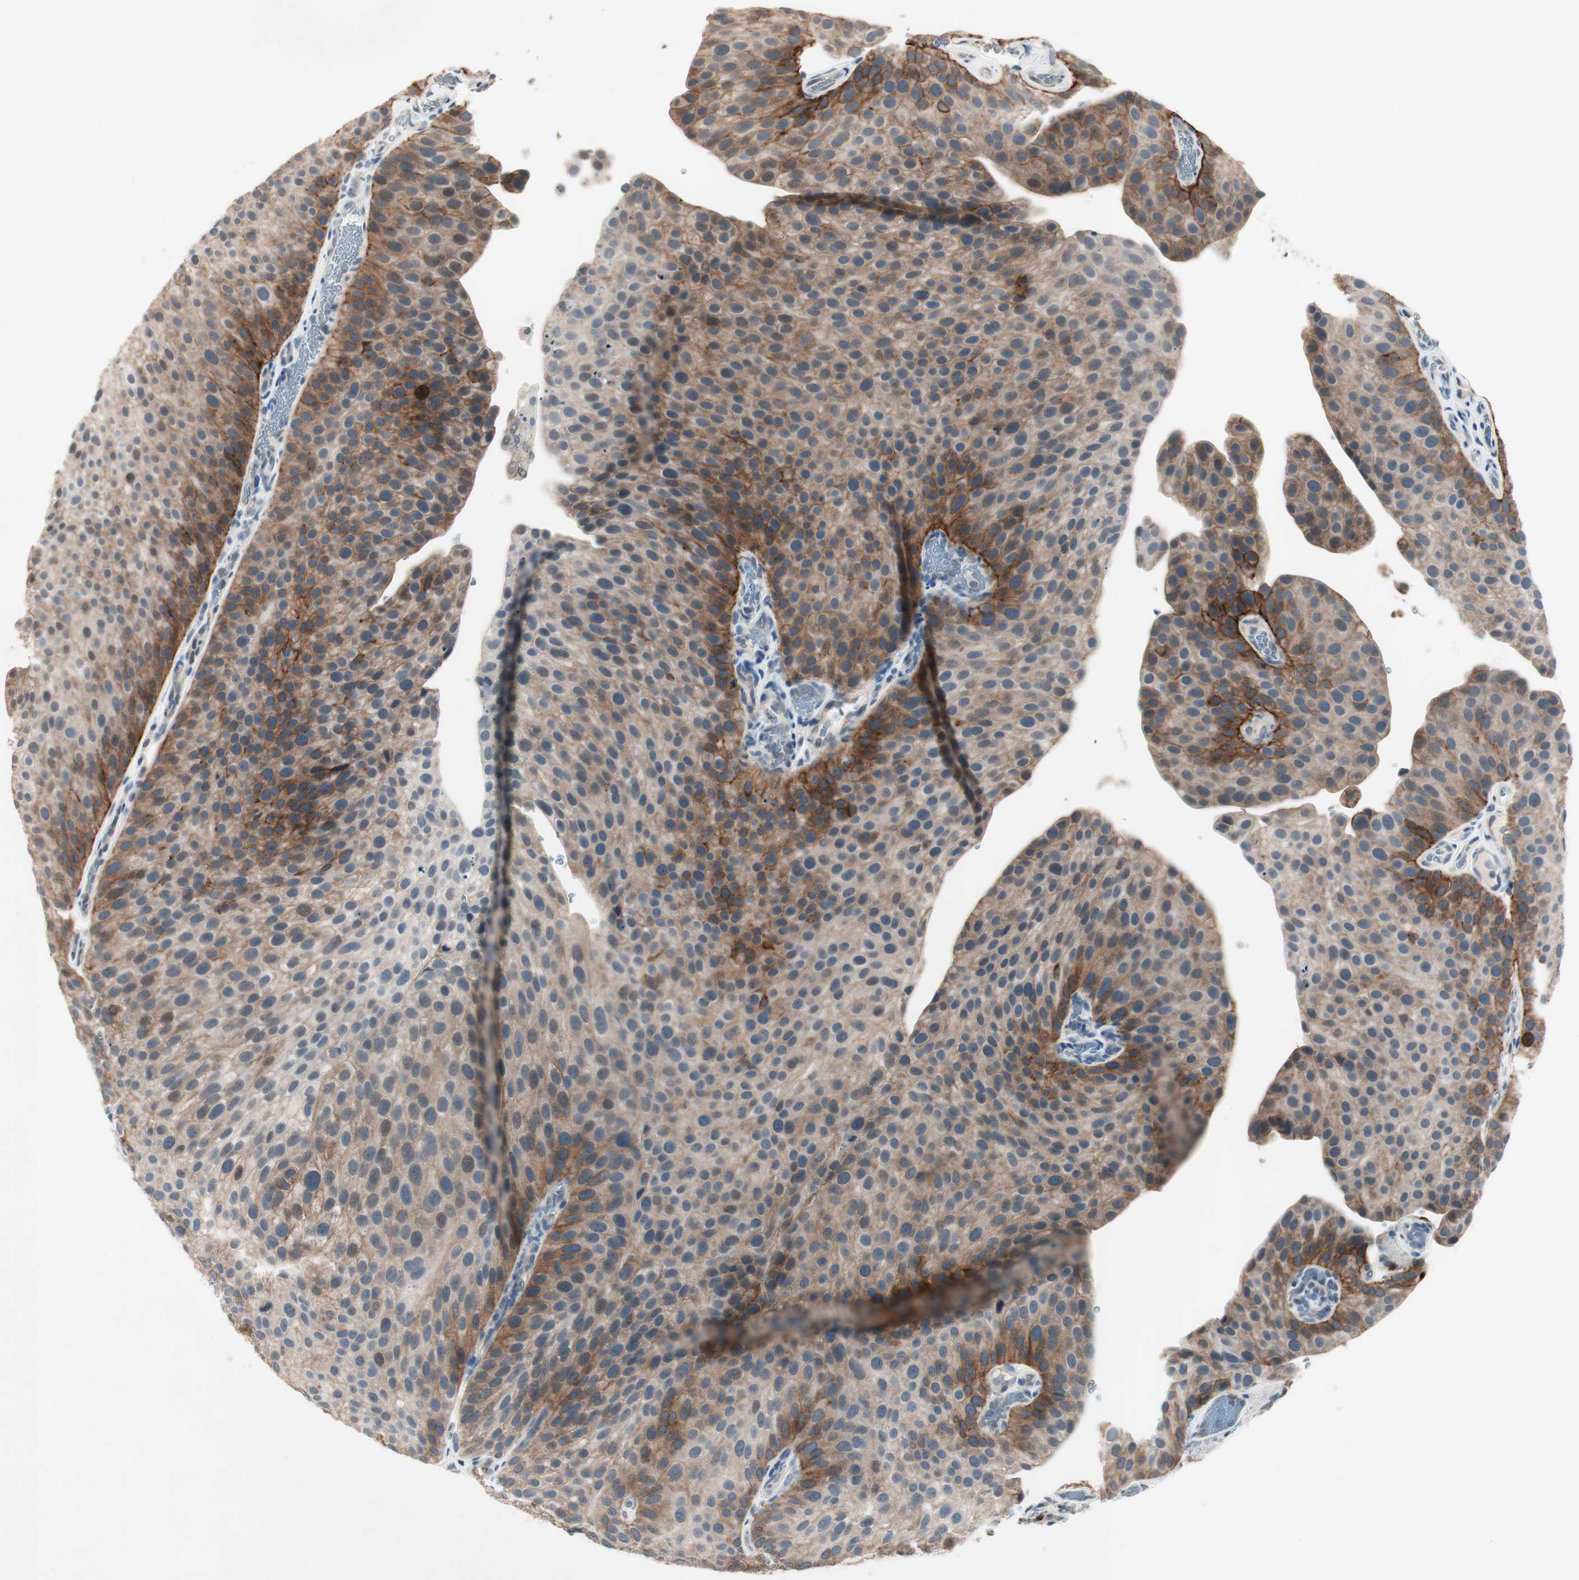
{"staining": {"intensity": "strong", "quantity": "<25%", "location": "cytoplasmic/membranous"}, "tissue": "urothelial cancer", "cell_type": "Tumor cells", "image_type": "cancer", "snomed": [{"axis": "morphology", "description": "Urothelial carcinoma, Low grade"}, {"axis": "topography", "description": "Smooth muscle"}, {"axis": "topography", "description": "Urinary bladder"}], "caption": "Urothelial cancer stained with a brown dye shows strong cytoplasmic/membranous positive positivity in approximately <25% of tumor cells.", "gene": "ITGB4", "patient": {"sex": "male", "age": 60}}